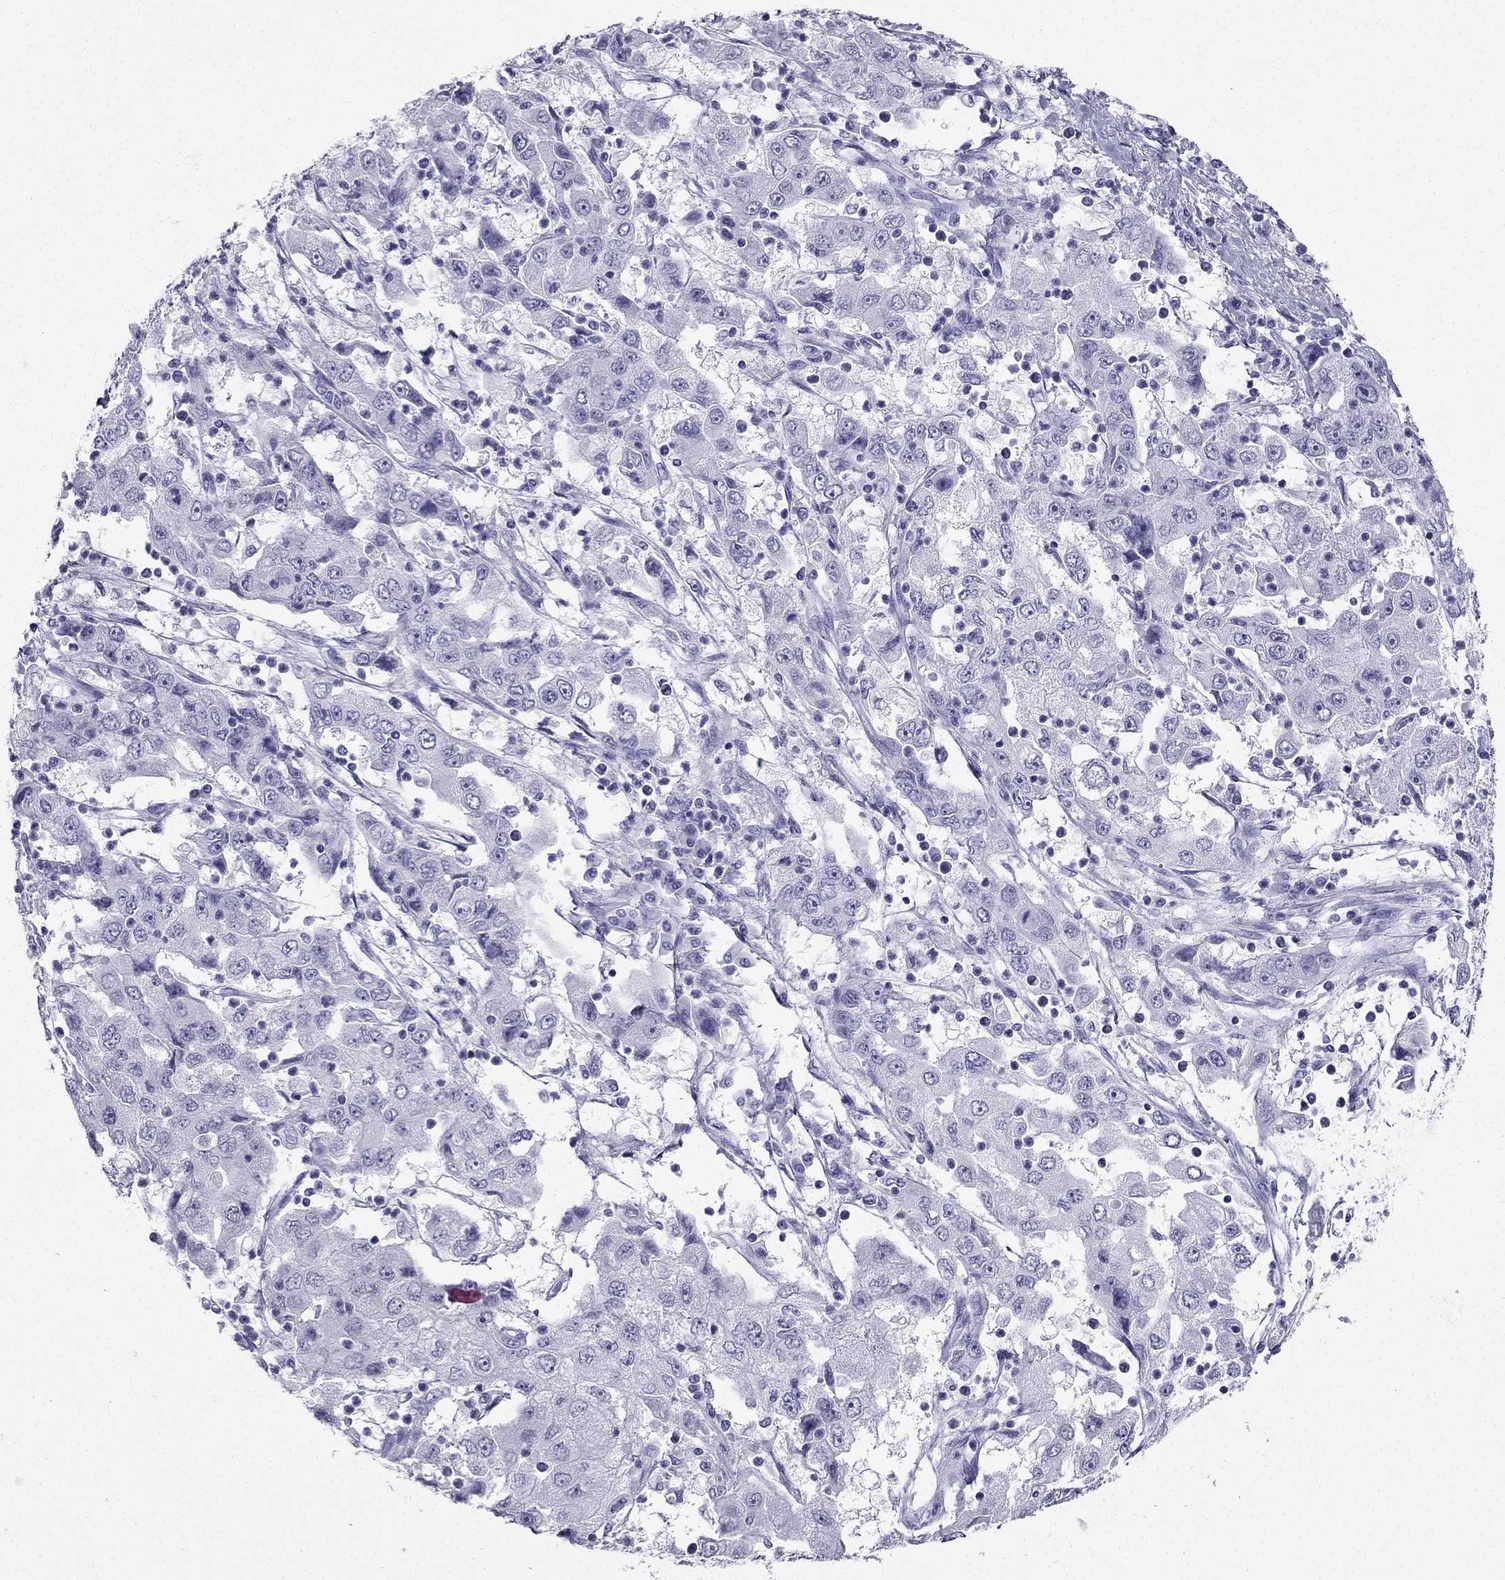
{"staining": {"intensity": "negative", "quantity": "none", "location": "none"}, "tissue": "cervical cancer", "cell_type": "Tumor cells", "image_type": "cancer", "snomed": [{"axis": "morphology", "description": "Squamous cell carcinoma, NOS"}, {"axis": "topography", "description": "Cervix"}], "caption": "Tumor cells are negative for protein expression in human cervical cancer (squamous cell carcinoma).", "gene": "TFF3", "patient": {"sex": "female", "age": 36}}